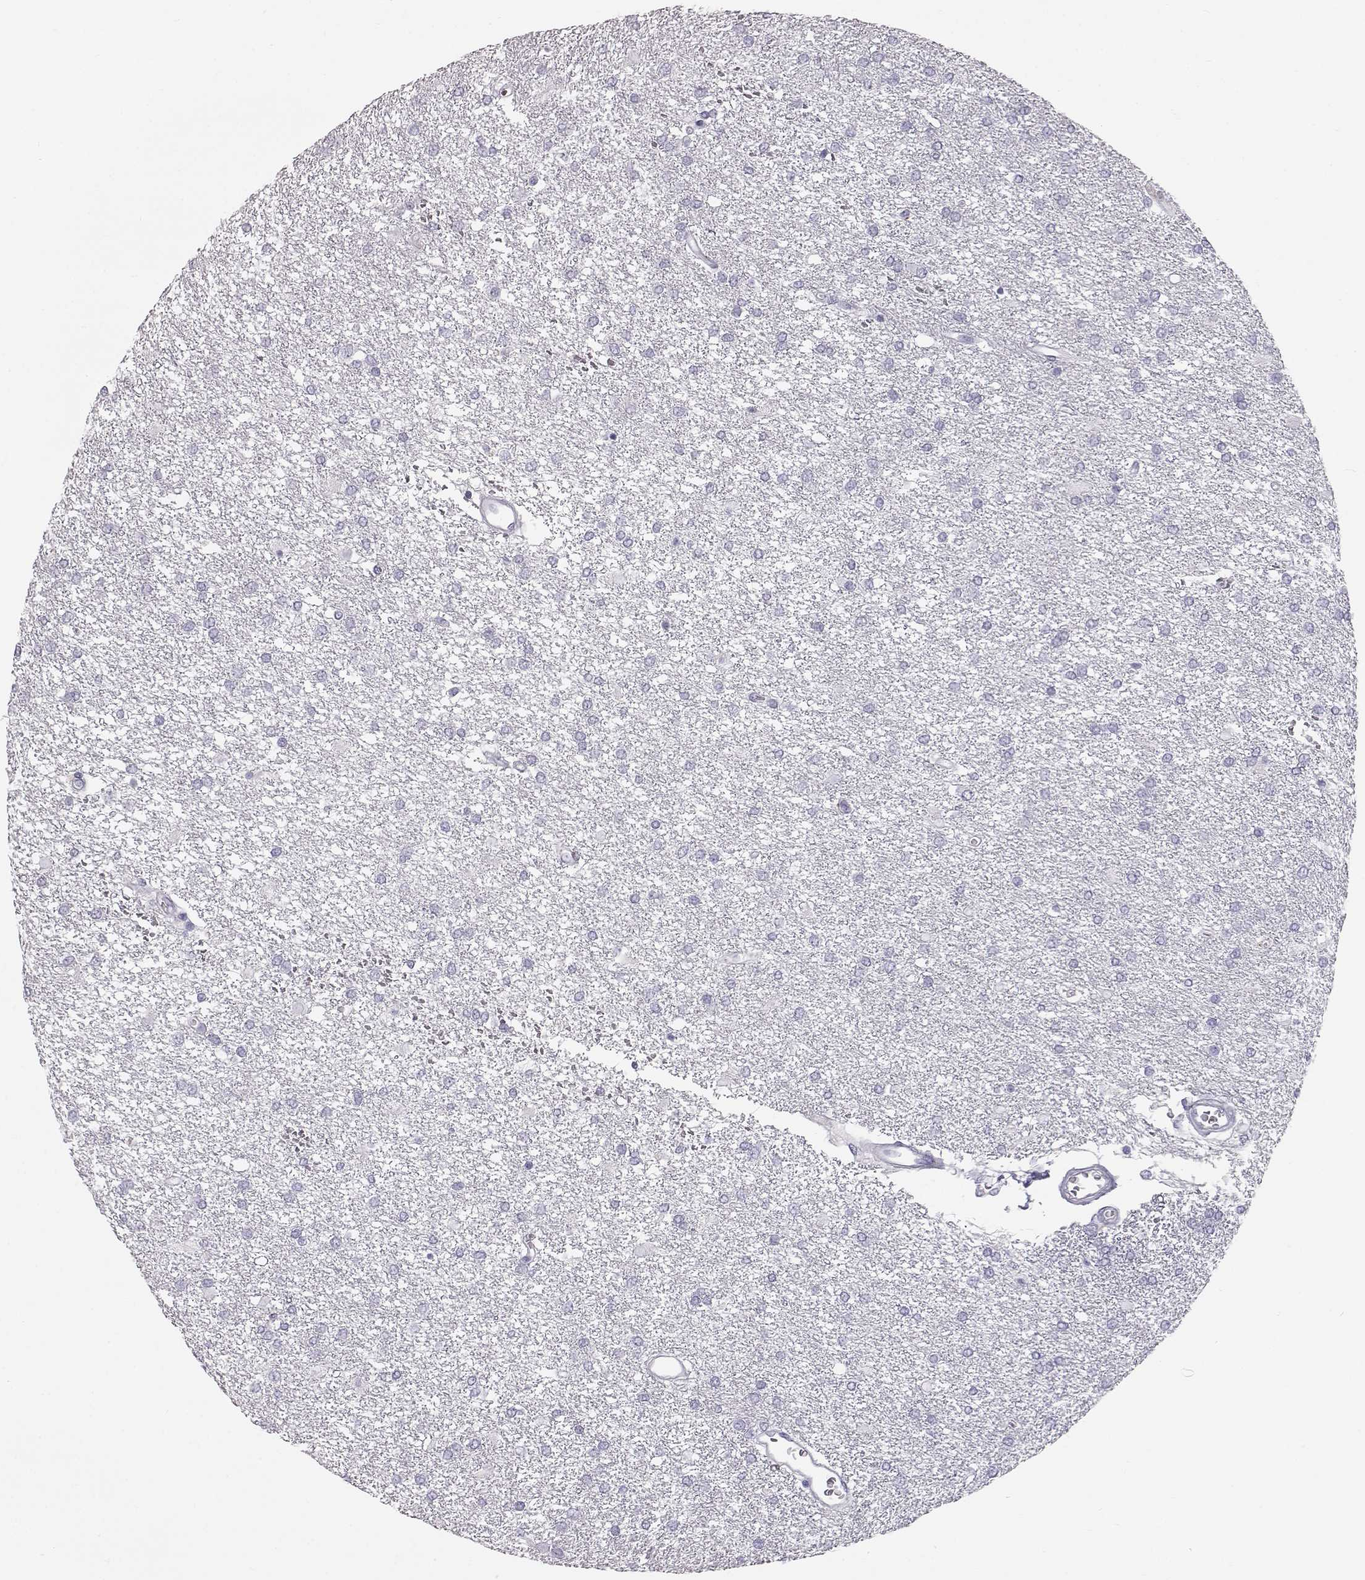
{"staining": {"intensity": "negative", "quantity": "none", "location": "none"}, "tissue": "glioma", "cell_type": "Tumor cells", "image_type": "cancer", "snomed": [{"axis": "morphology", "description": "Glioma, malignant, High grade"}, {"axis": "topography", "description": "Brain"}], "caption": "The photomicrograph demonstrates no significant staining in tumor cells of glioma.", "gene": "KRTAP16-1", "patient": {"sex": "female", "age": 61}}